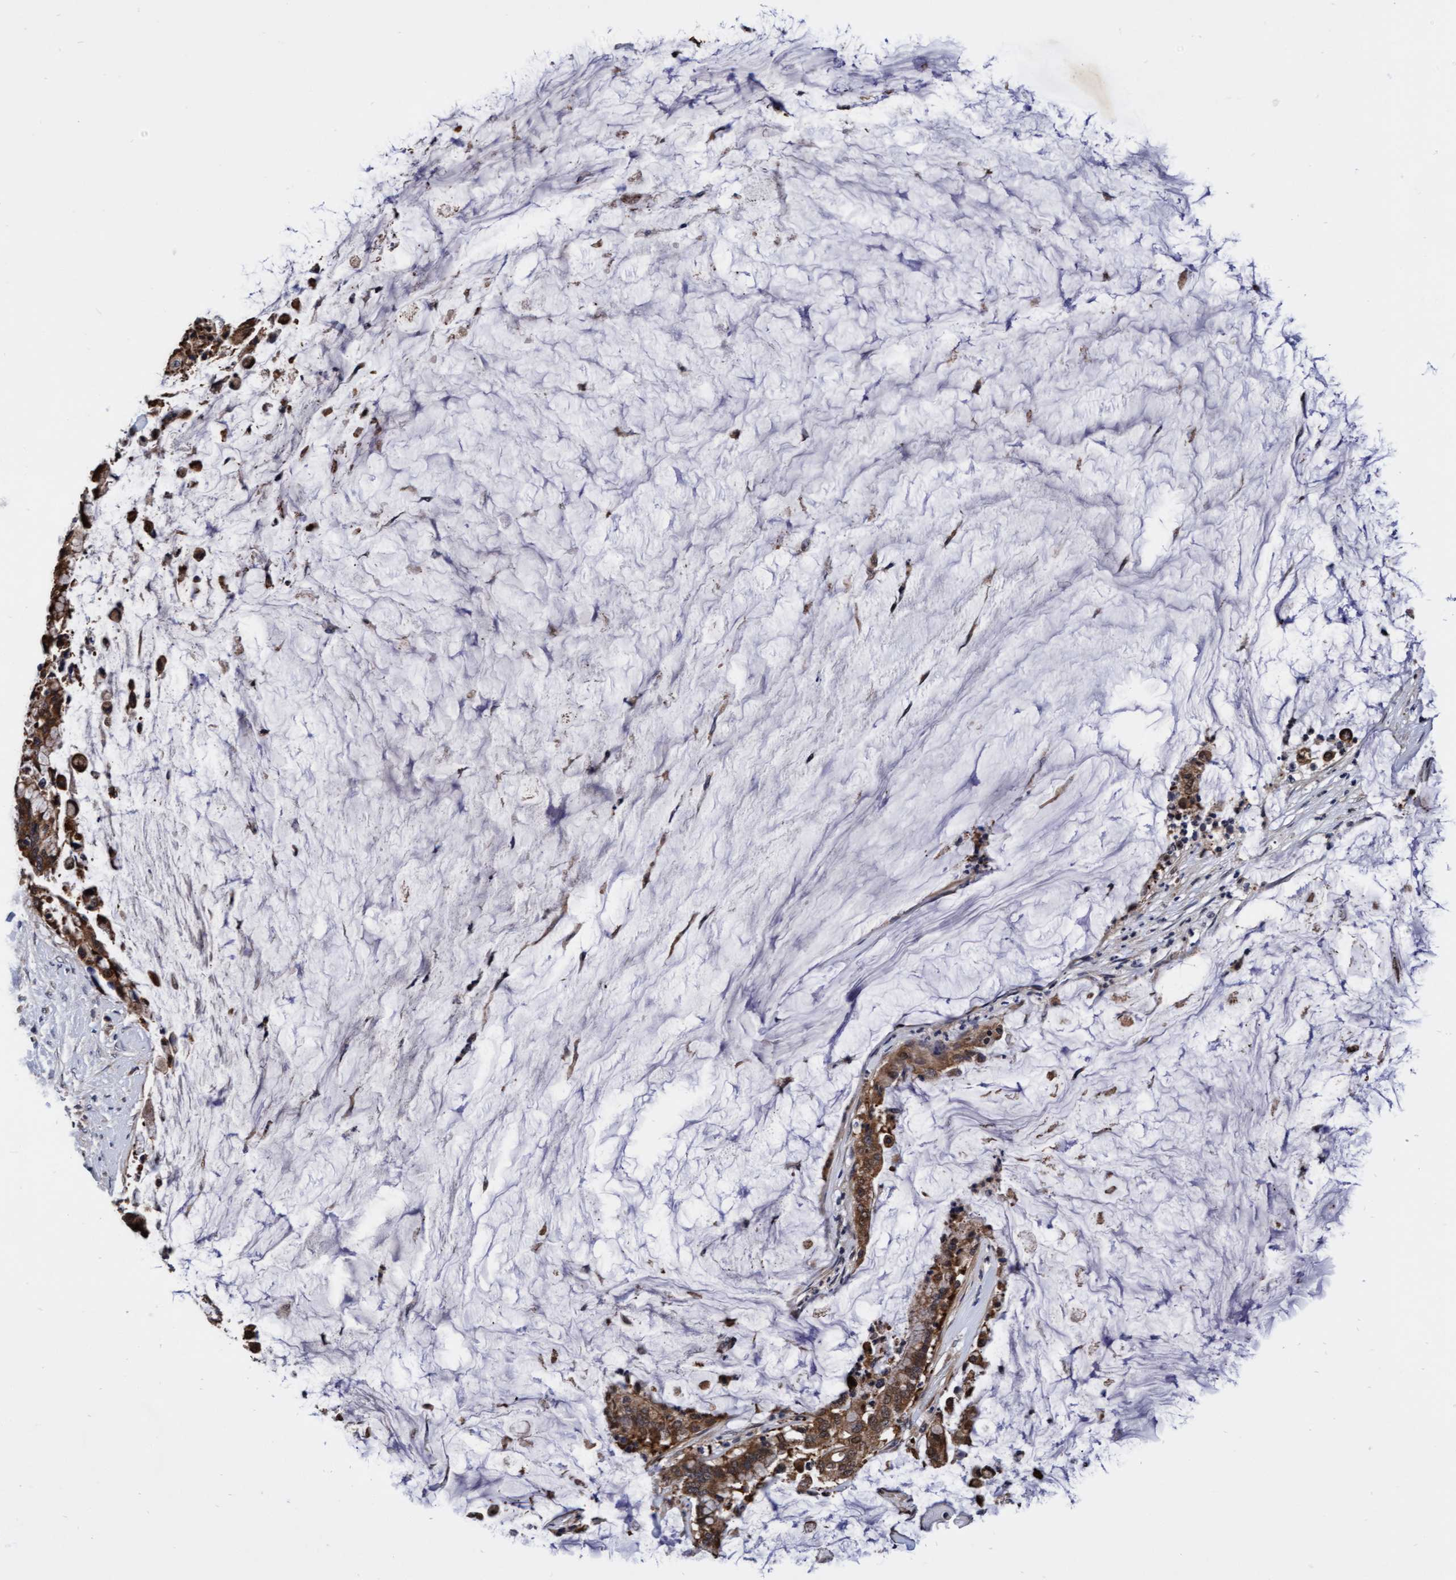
{"staining": {"intensity": "moderate", "quantity": ">75%", "location": "cytoplasmic/membranous"}, "tissue": "pancreatic cancer", "cell_type": "Tumor cells", "image_type": "cancer", "snomed": [{"axis": "morphology", "description": "Adenocarcinoma, NOS"}, {"axis": "topography", "description": "Pancreas"}], "caption": "Immunohistochemical staining of human pancreatic cancer demonstrates medium levels of moderate cytoplasmic/membranous expression in about >75% of tumor cells.", "gene": "EFCAB13", "patient": {"sex": "male", "age": 41}}